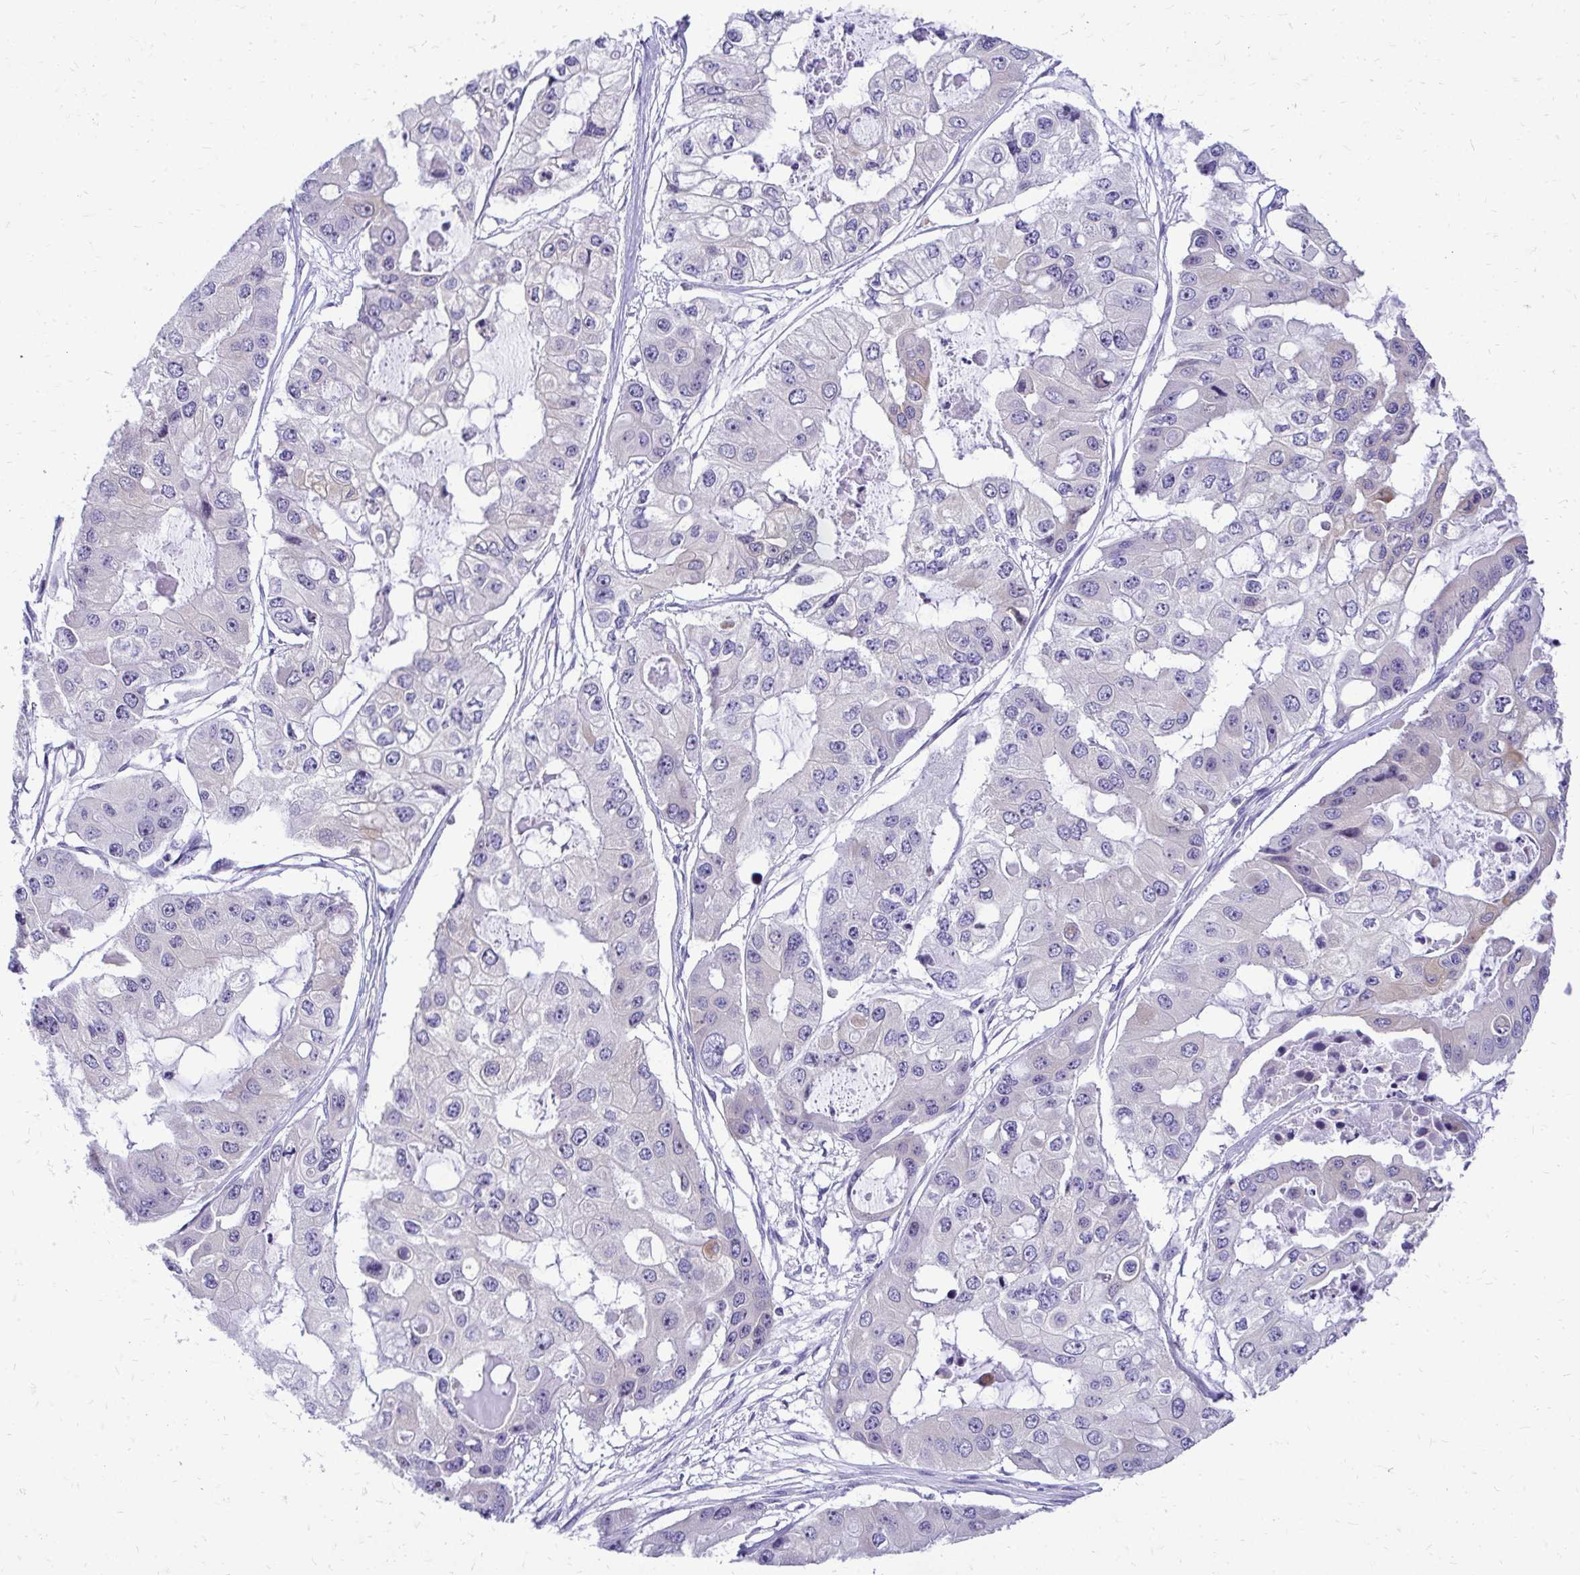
{"staining": {"intensity": "negative", "quantity": "none", "location": "none"}, "tissue": "ovarian cancer", "cell_type": "Tumor cells", "image_type": "cancer", "snomed": [{"axis": "morphology", "description": "Cystadenocarcinoma, serous, NOS"}, {"axis": "topography", "description": "Ovary"}], "caption": "Tumor cells are negative for protein expression in human serous cystadenocarcinoma (ovarian).", "gene": "NIFK", "patient": {"sex": "female", "age": 56}}